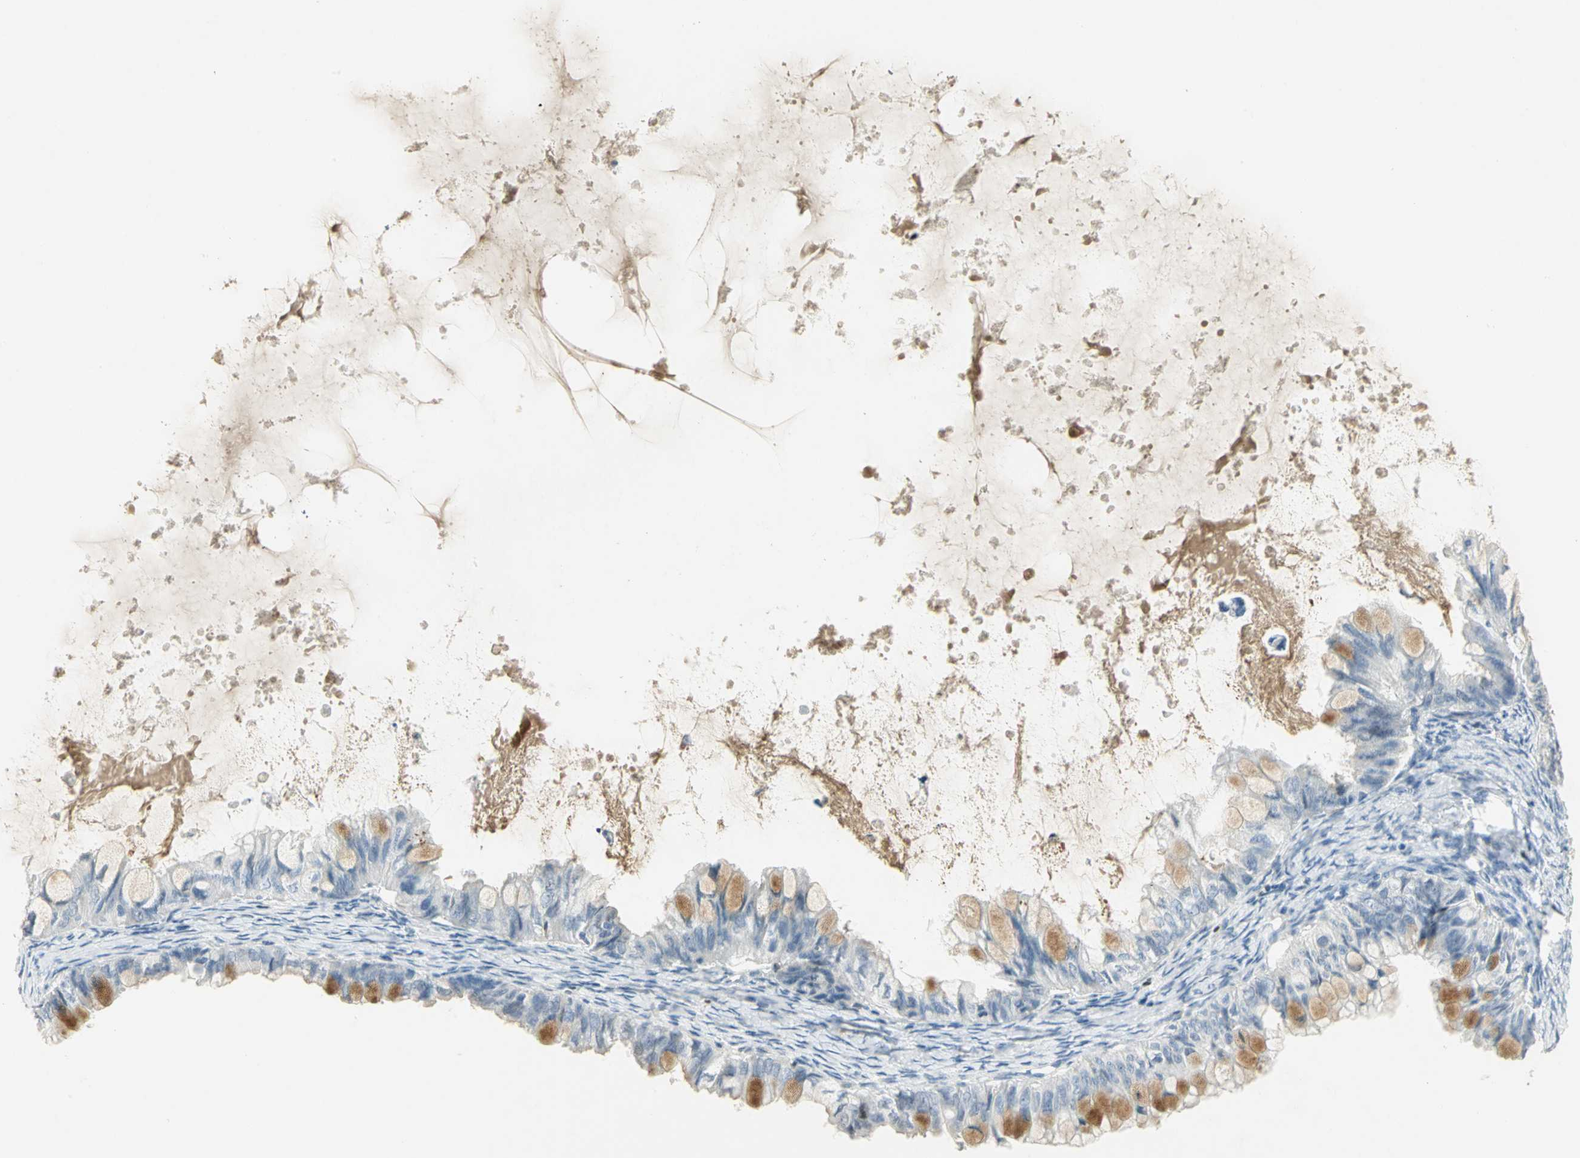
{"staining": {"intensity": "strong", "quantity": "<25%", "location": "cytoplasmic/membranous"}, "tissue": "ovarian cancer", "cell_type": "Tumor cells", "image_type": "cancer", "snomed": [{"axis": "morphology", "description": "Cystadenocarcinoma, mucinous, NOS"}, {"axis": "topography", "description": "Ovary"}], "caption": "This photomicrograph shows IHC staining of human ovarian mucinous cystadenocarcinoma, with medium strong cytoplasmic/membranous staining in about <25% of tumor cells.", "gene": "BCL6", "patient": {"sex": "female", "age": 80}}